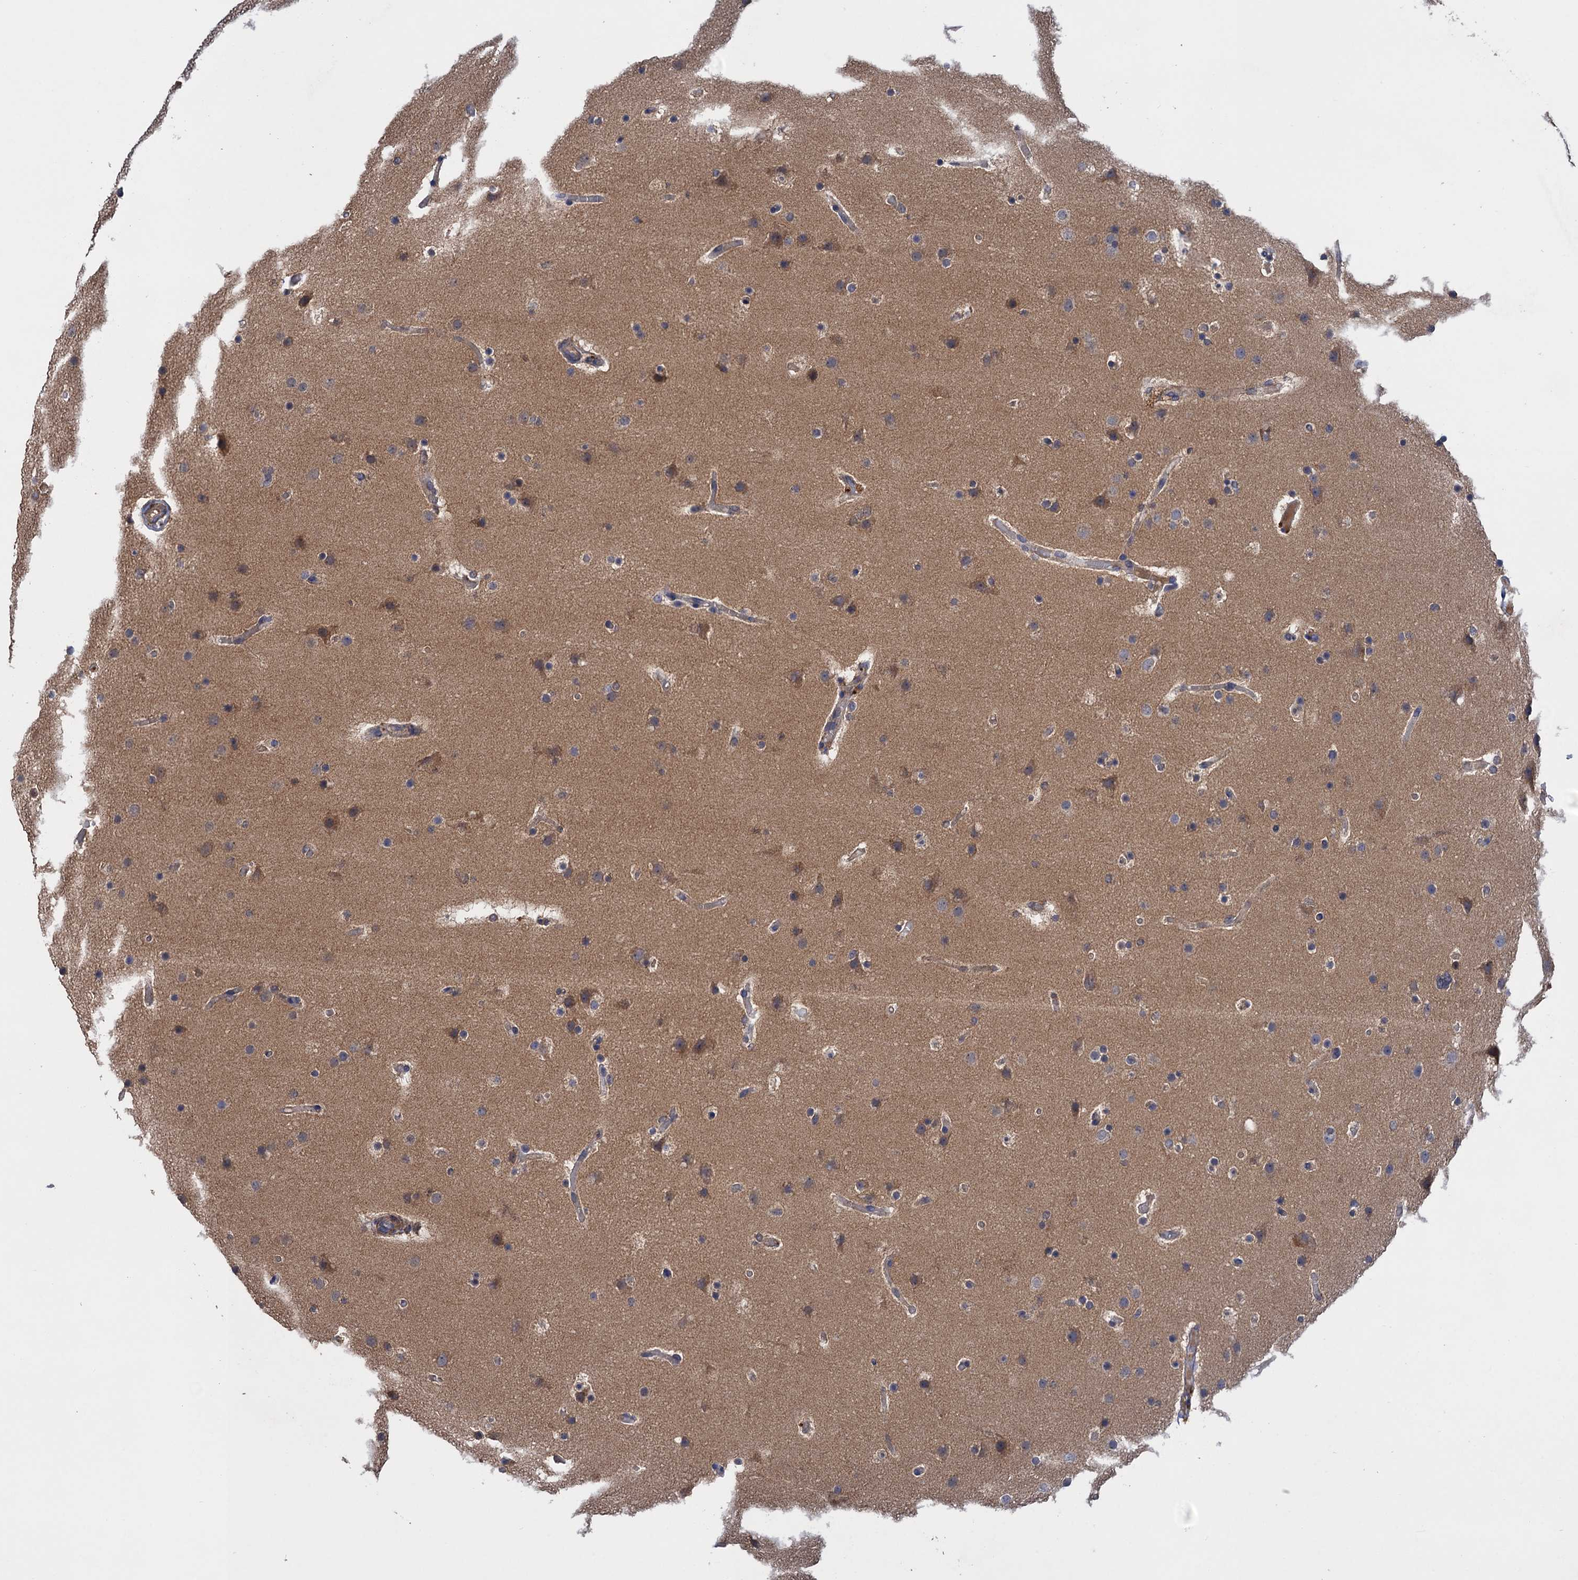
{"staining": {"intensity": "negative", "quantity": "none", "location": "none"}, "tissue": "glioma", "cell_type": "Tumor cells", "image_type": "cancer", "snomed": [{"axis": "morphology", "description": "Glioma, malignant, High grade"}, {"axis": "topography", "description": "Cerebral cortex"}], "caption": "Immunohistochemical staining of human glioma demonstrates no significant staining in tumor cells.", "gene": "DGKA", "patient": {"sex": "female", "age": 36}}